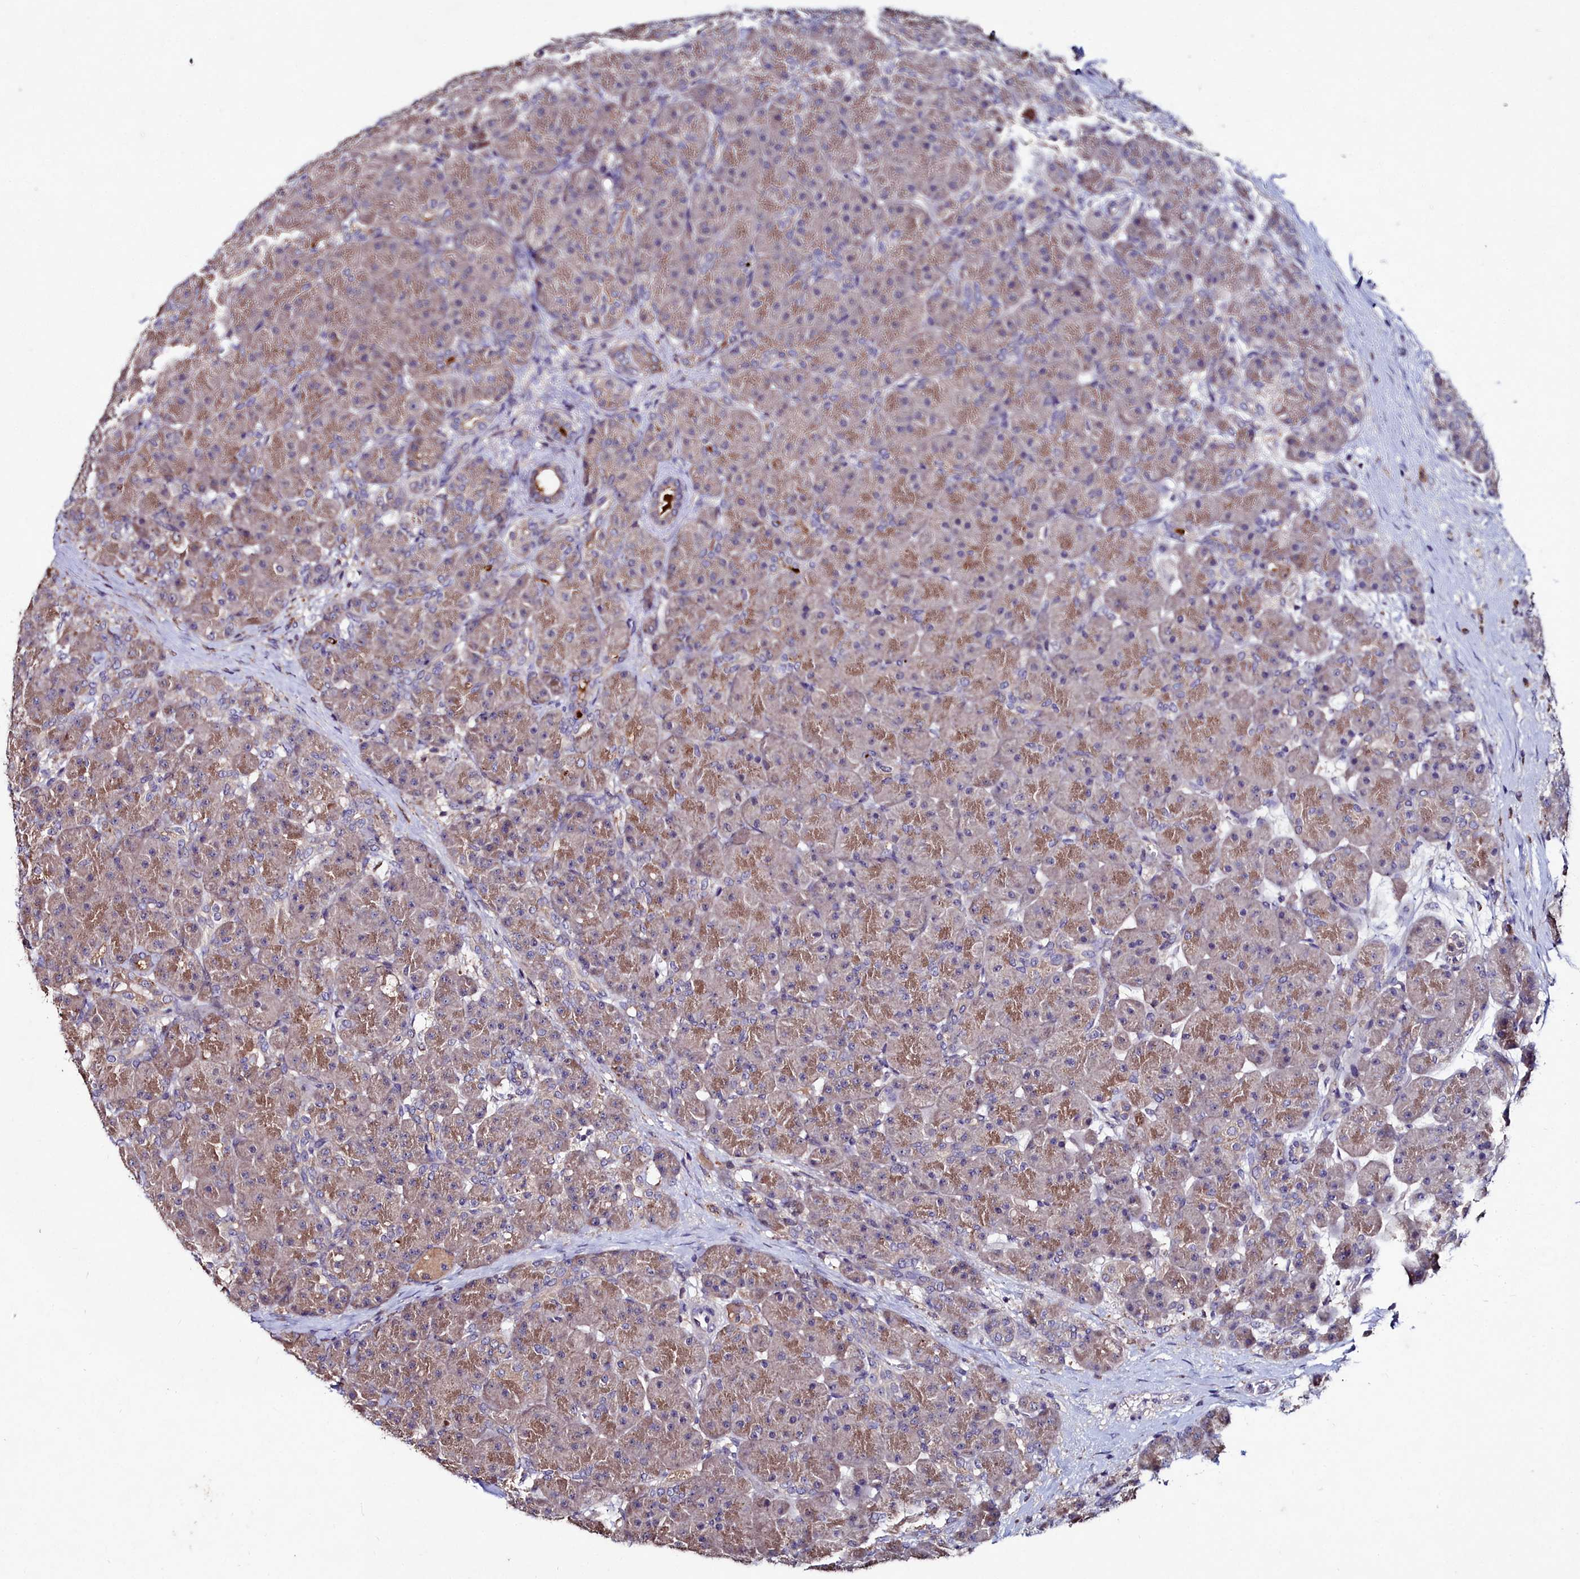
{"staining": {"intensity": "moderate", "quantity": "25%-75%", "location": "cytoplasmic/membranous"}, "tissue": "pancreas", "cell_type": "Exocrine glandular cells", "image_type": "normal", "snomed": [{"axis": "morphology", "description": "Normal tissue, NOS"}, {"axis": "topography", "description": "Pancreas"}], "caption": "Moderate cytoplasmic/membranous staining for a protein is present in about 25%-75% of exocrine glandular cells of unremarkable pancreas using IHC.", "gene": "AMBRA1", "patient": {"sex": "male", "age": 66}}